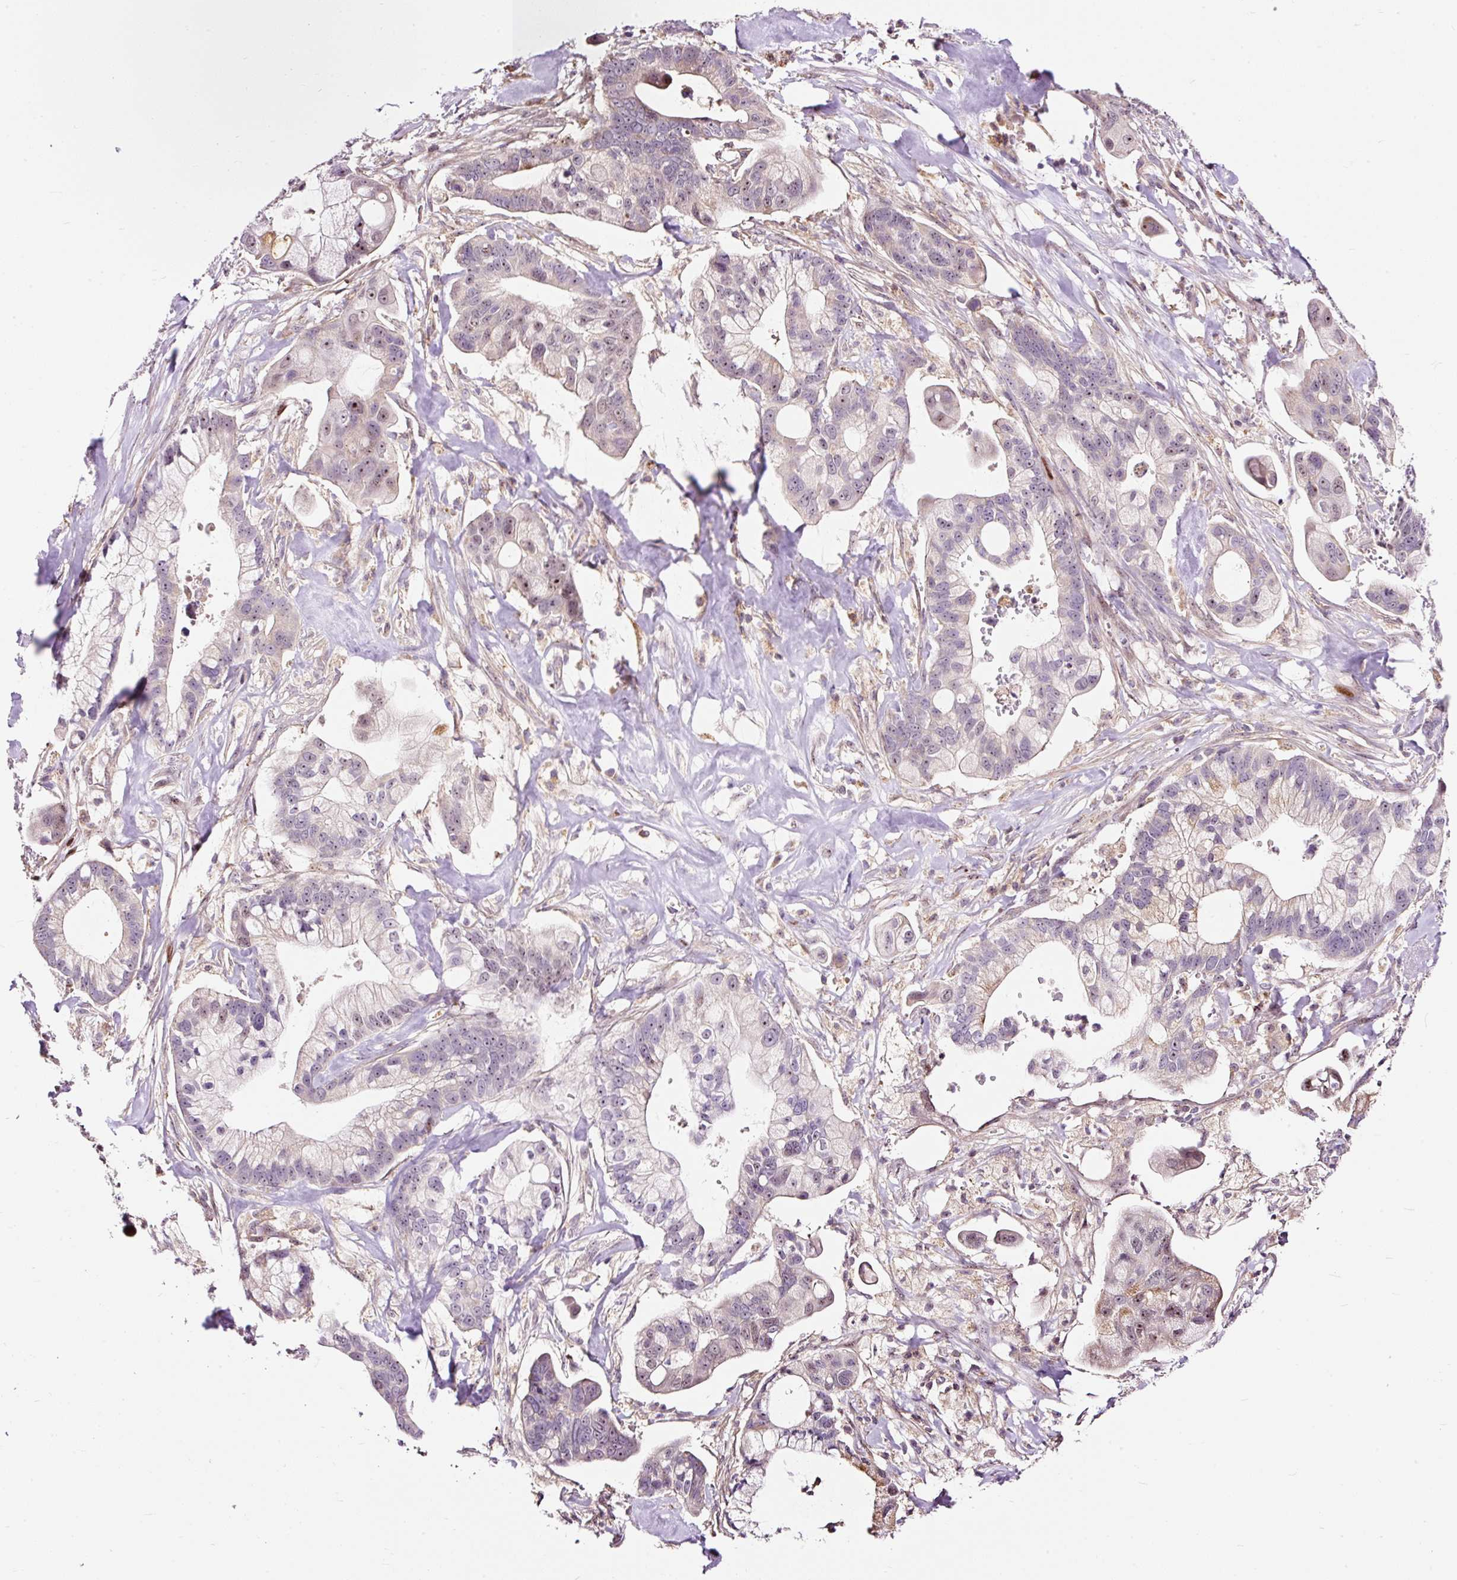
{"staining": {"intensity": "weak", "quantity": "25%-75%", "location": "cytoplasmic/membranous,nuclear"}, "tissue": "pancreatic cancer", "cell_type": "Tumor cells", "image_type": "cancer", "snomed": [{"axis": "morphology", "description": "Adenocarcinoma, NOS"}, {"axis": "topography", "description": "Pancreas"}], "caption": "Immunohistochemical staining of adenocarcinoma (pancreatic) displays low levels of weak cytoplasmic/membranous and nuclear protein expression in approximately 25%-75% of tumor cells.", "gene": "BOLA3", "patient": {"sex": "male", "age": 68}}